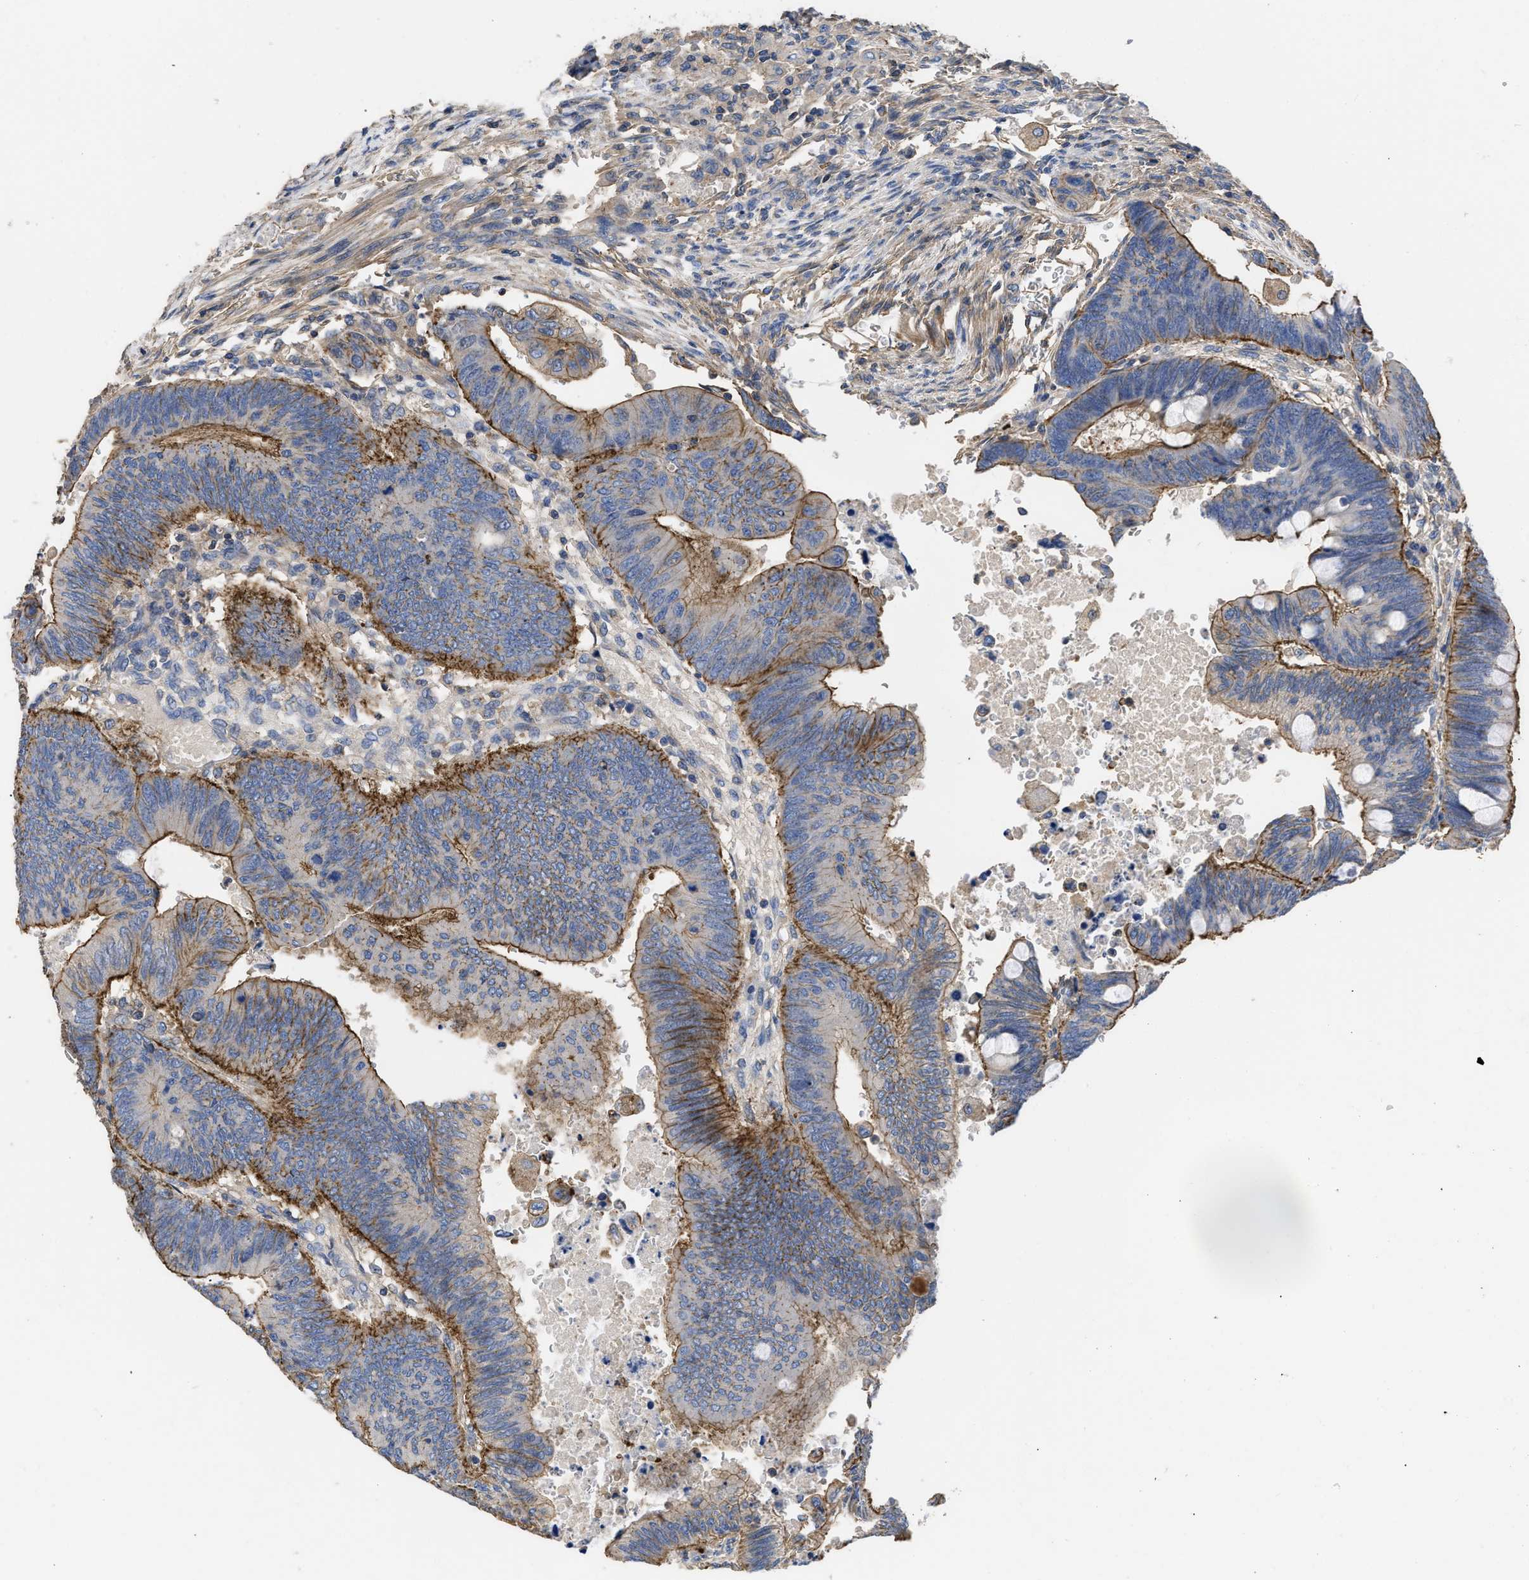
{"staining": {"intensity": "moderate", "quantity": ">75%", "location": "cytoplasmic/membranous"}, "tissue": "colorectal cancer", "cell_type": "Tumor cells", "image_type": "cancer", "snomed": [{"axis": "morphology", "description": "Normal tissue, NOS"}, {"axis": "morphology", "description": "Adenocarcinoma, NOS"}, {"axis": "topography", "description": "Rectum"}, {"axis": "topography", "description": "Peripheral nerve tissue"}], "caption": "Human colorectal cancer (adenocarcinoma) stained with a brown dye displays moderate cytoplasmic/membranous positive staining in about >75% of tumor cells.", "gene": "USP4", "patient": {"sex": "male", "age": 92}}